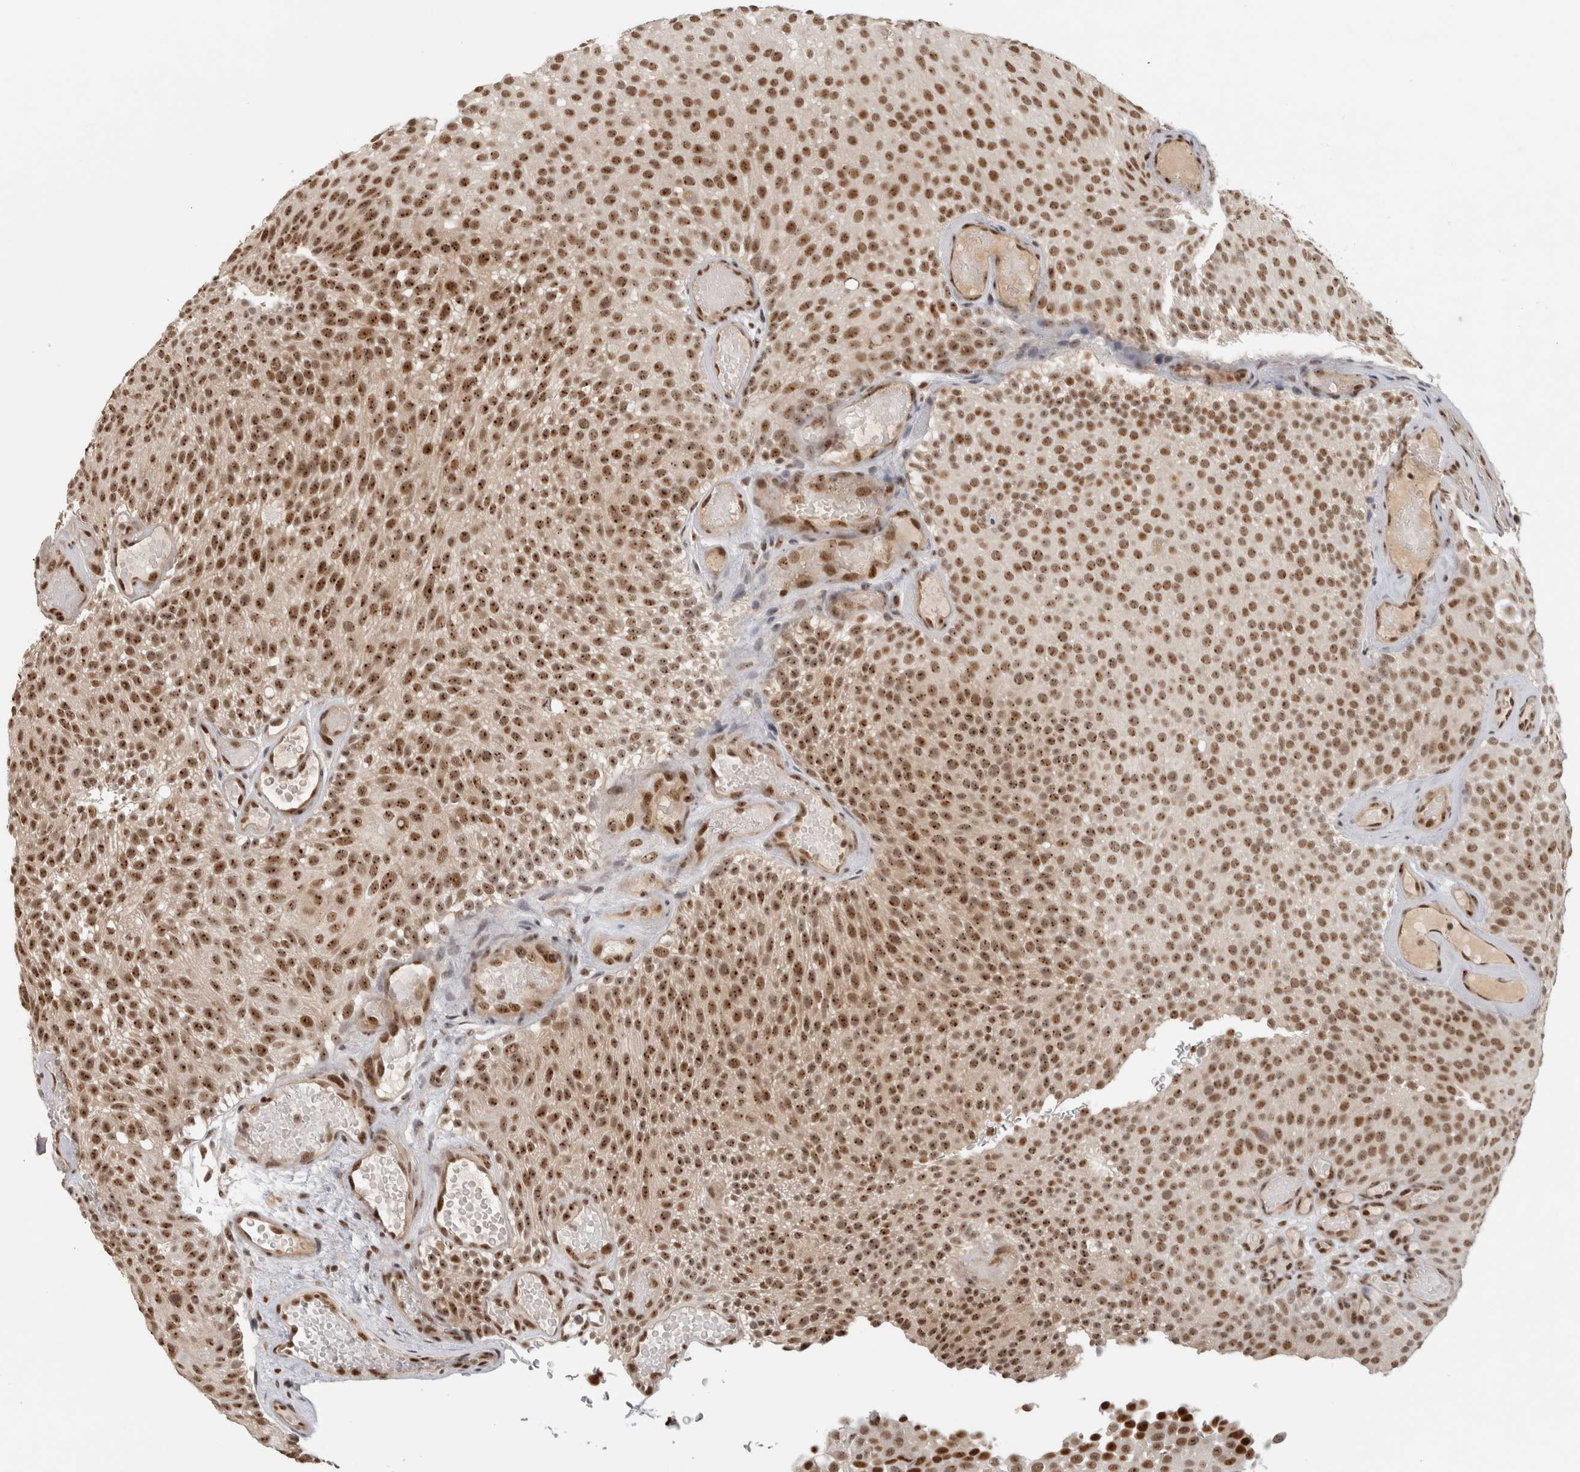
{"staining": {"intensity": "strong", "quantity": ">75%", "location": "nuclear"}, "tissue": "urothelial cancer", "cell_type": "Tumor cells", "image_type": "cancer", "snomed": [{"axis": "morphology", "description": "Urothelial carcinoma, Low grade"}, {"axis": "topography", "description": "Urinary bladder"}], "caption": "Human urothelial cancer stained with a brown dye reveals strong nuclear positive staining in approximately >75% of tumor cells.", "gene": "EBNA1BP2", "patient": {"sex": "male", "age": 78}}